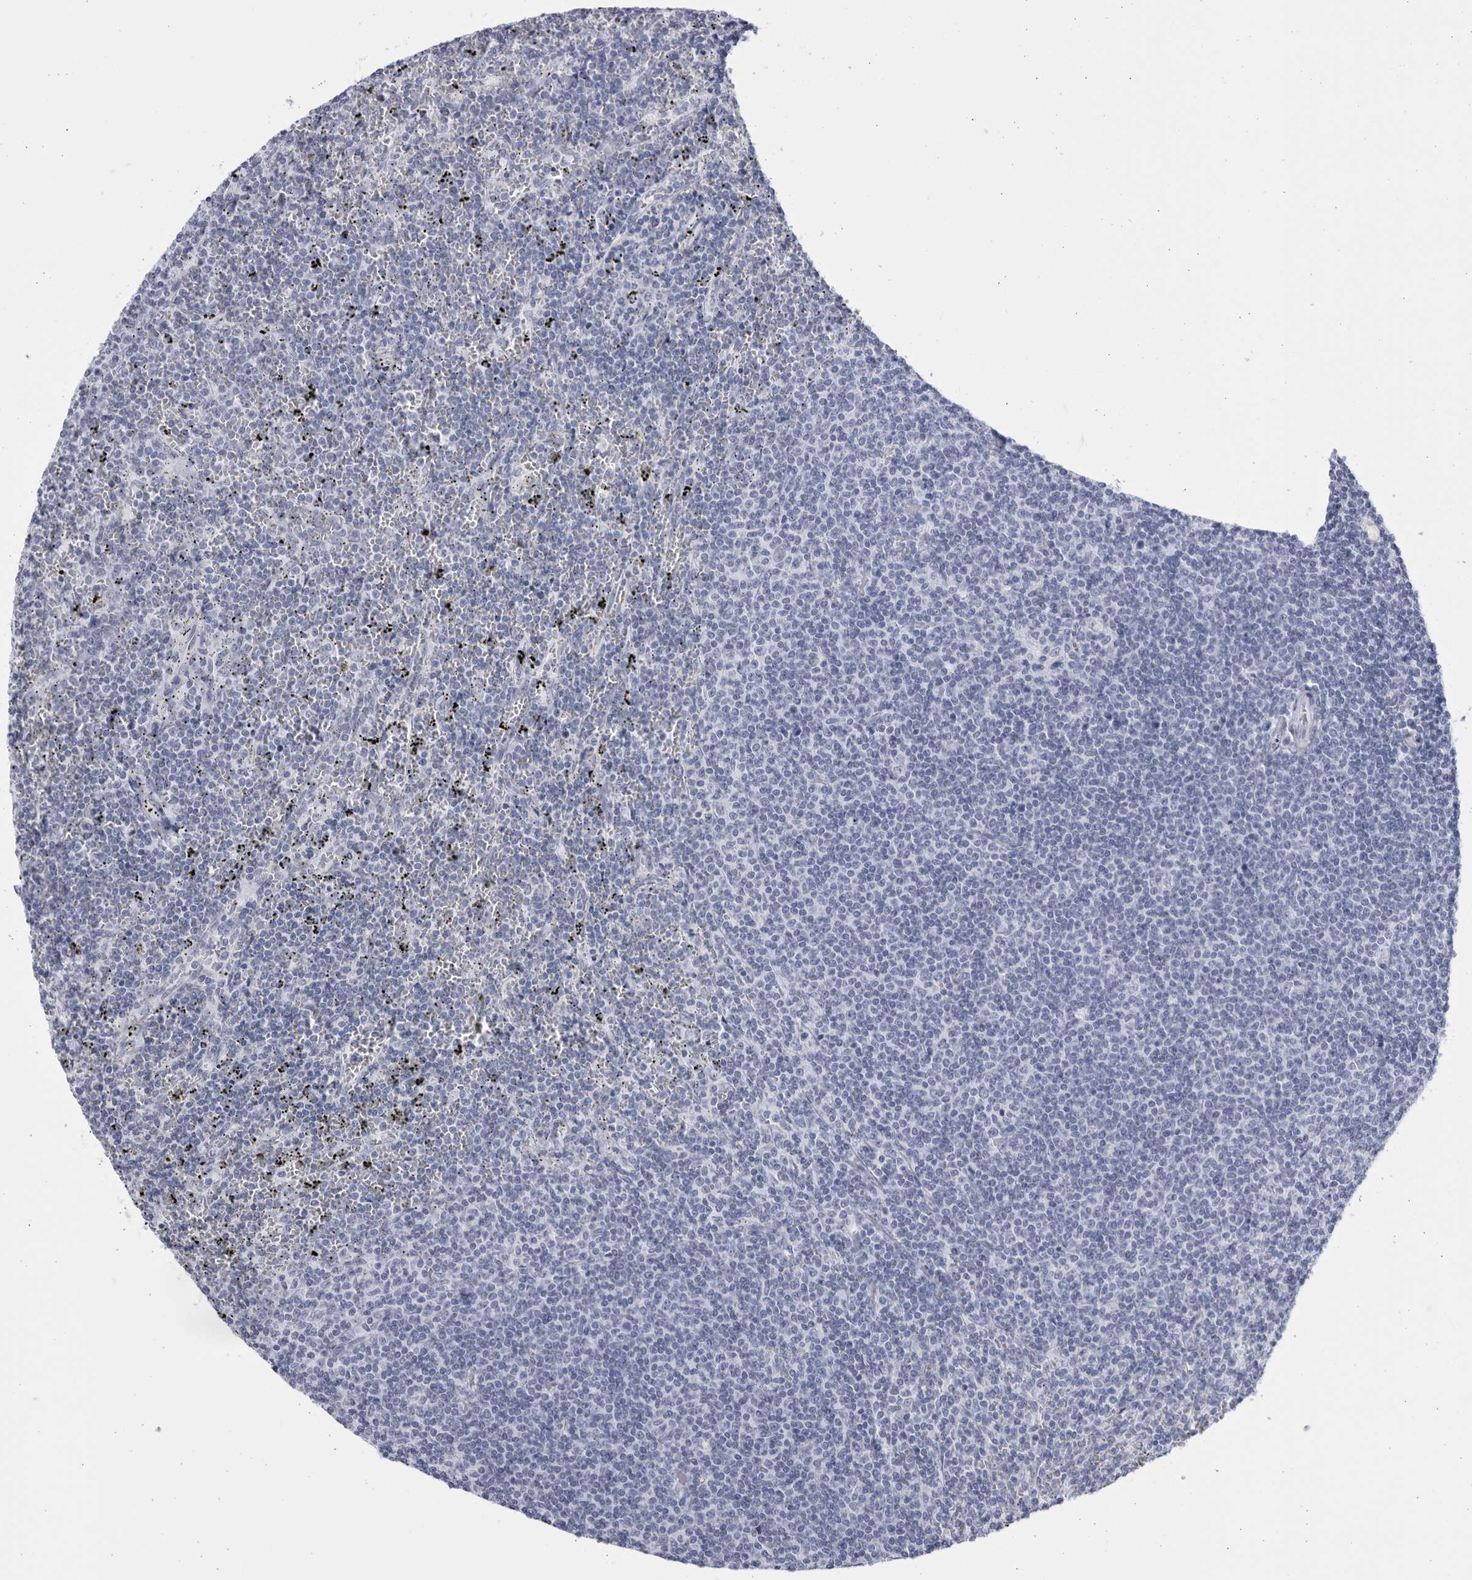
{"staining": {"intensity": "negative", "quantity": "none", "location": "none"}, "tissue": "lymphoma", "cell_type": "Tumor cells", "image_type": "cancer", "snomed": [{"axis": "morphology", "description": "Malignant lymphoma, non-Hodgkin's type, Low grade"}, {"axis": "topography", "description": "Spleen"}], "caption": "IHC image of neoplastic tissue: malignant lymphoma, non-Hodgkin's type (low-grade) stained with DAB (3,3'-diaminobenzidine) displays no significant protein expression in tumor cells.", "gene": "CCDC181", "patient": {"sex": "female", "age": 50}}